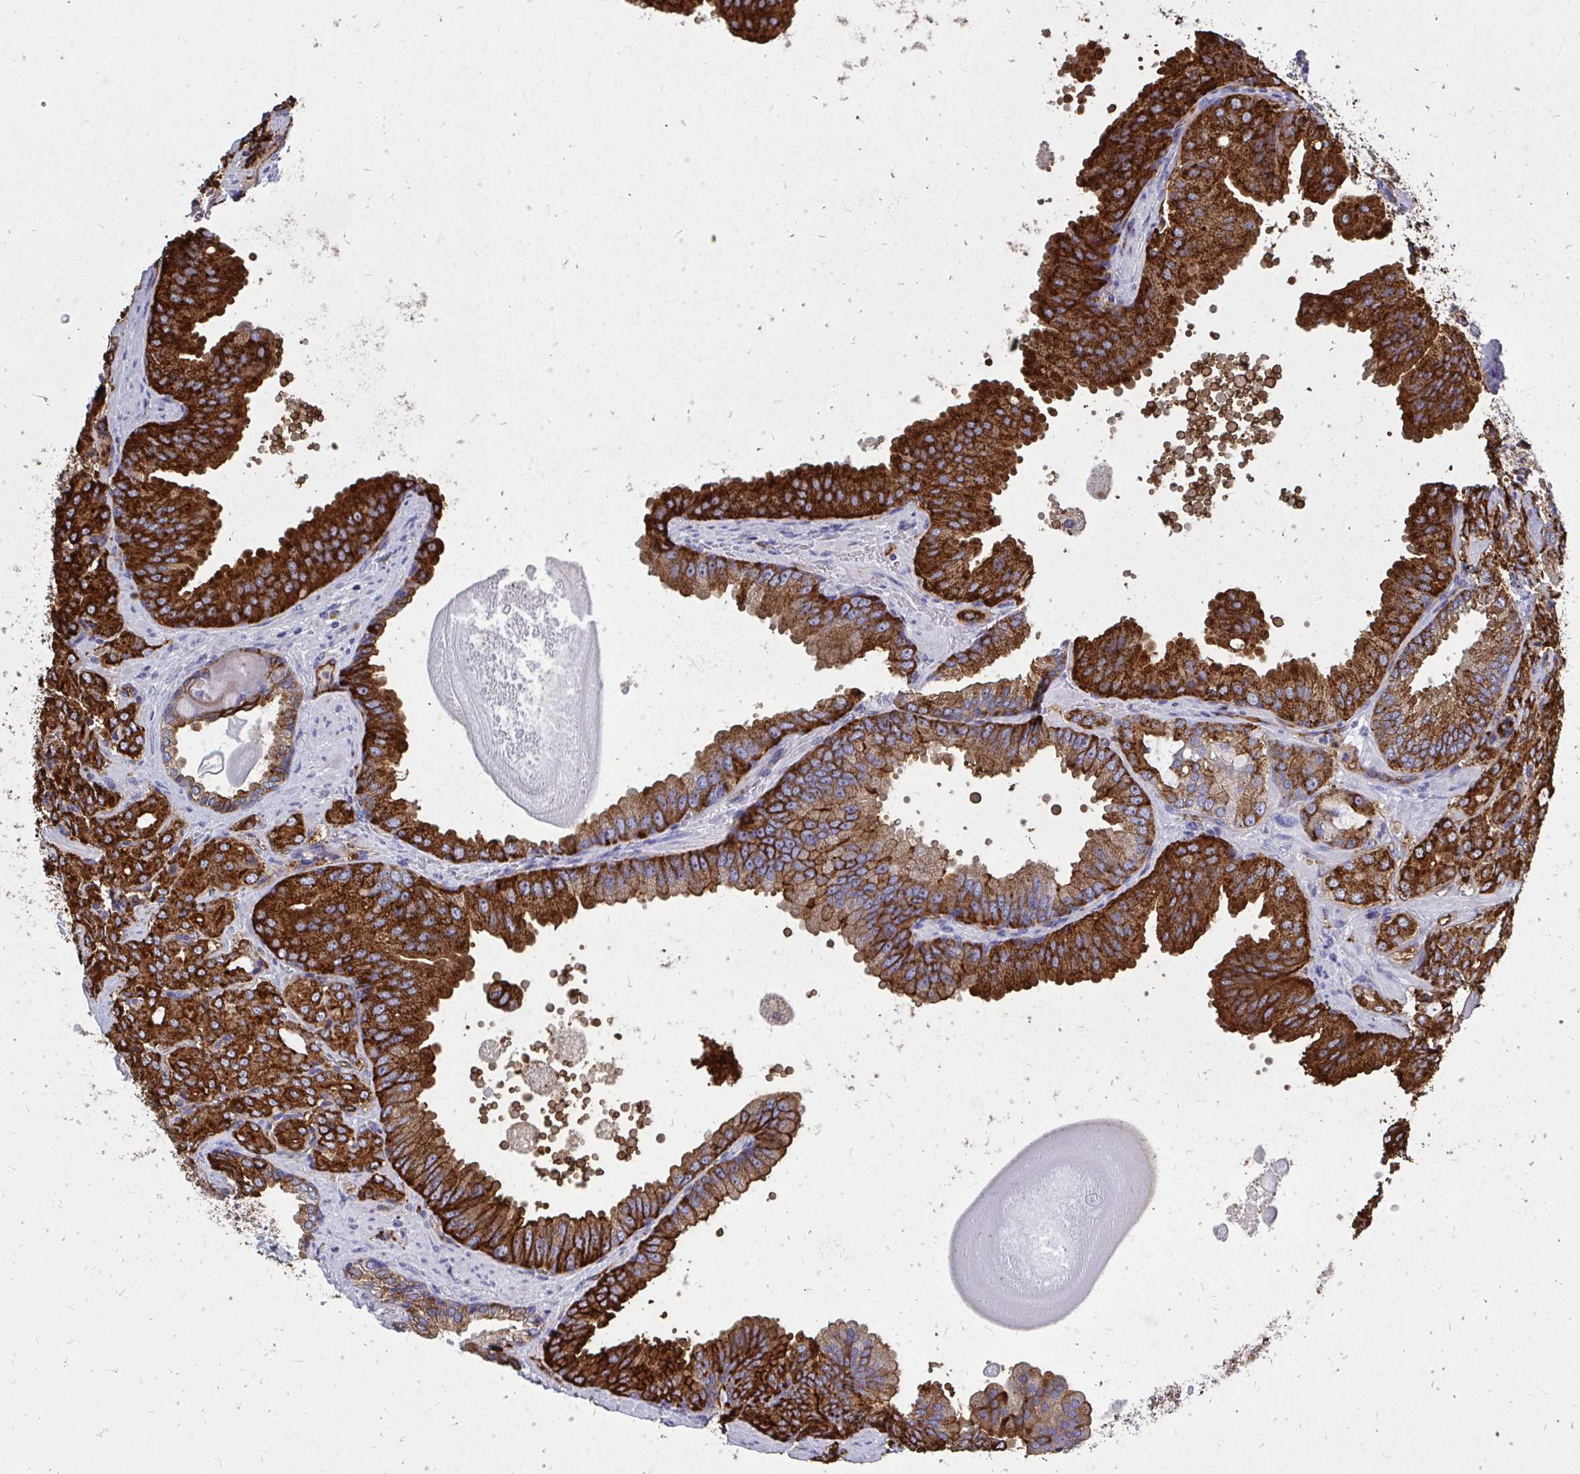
{"staining": {"intensity": "strong", "quantity": ">75%", "location": "cytoplasmic/membranous"}, "tissue": "prostate cancer", "cell_type": "Tumor cells", "image_type": "cancer", "snomed": [{"axis": "morphology", "description": "Adenocarcinoma, Low grade"}, {"axis": "topography", "description": "Prostate"}], "caption": "DAB immunohistochemical staining of human adenocarcinoma (low-grade) (prostate) shows strong cytoplasmic/membranous protein staining in approximately >75% of tumor cells.", "gene": "MARCKSL1", "patient": {"sex": "male", "age": 67}}